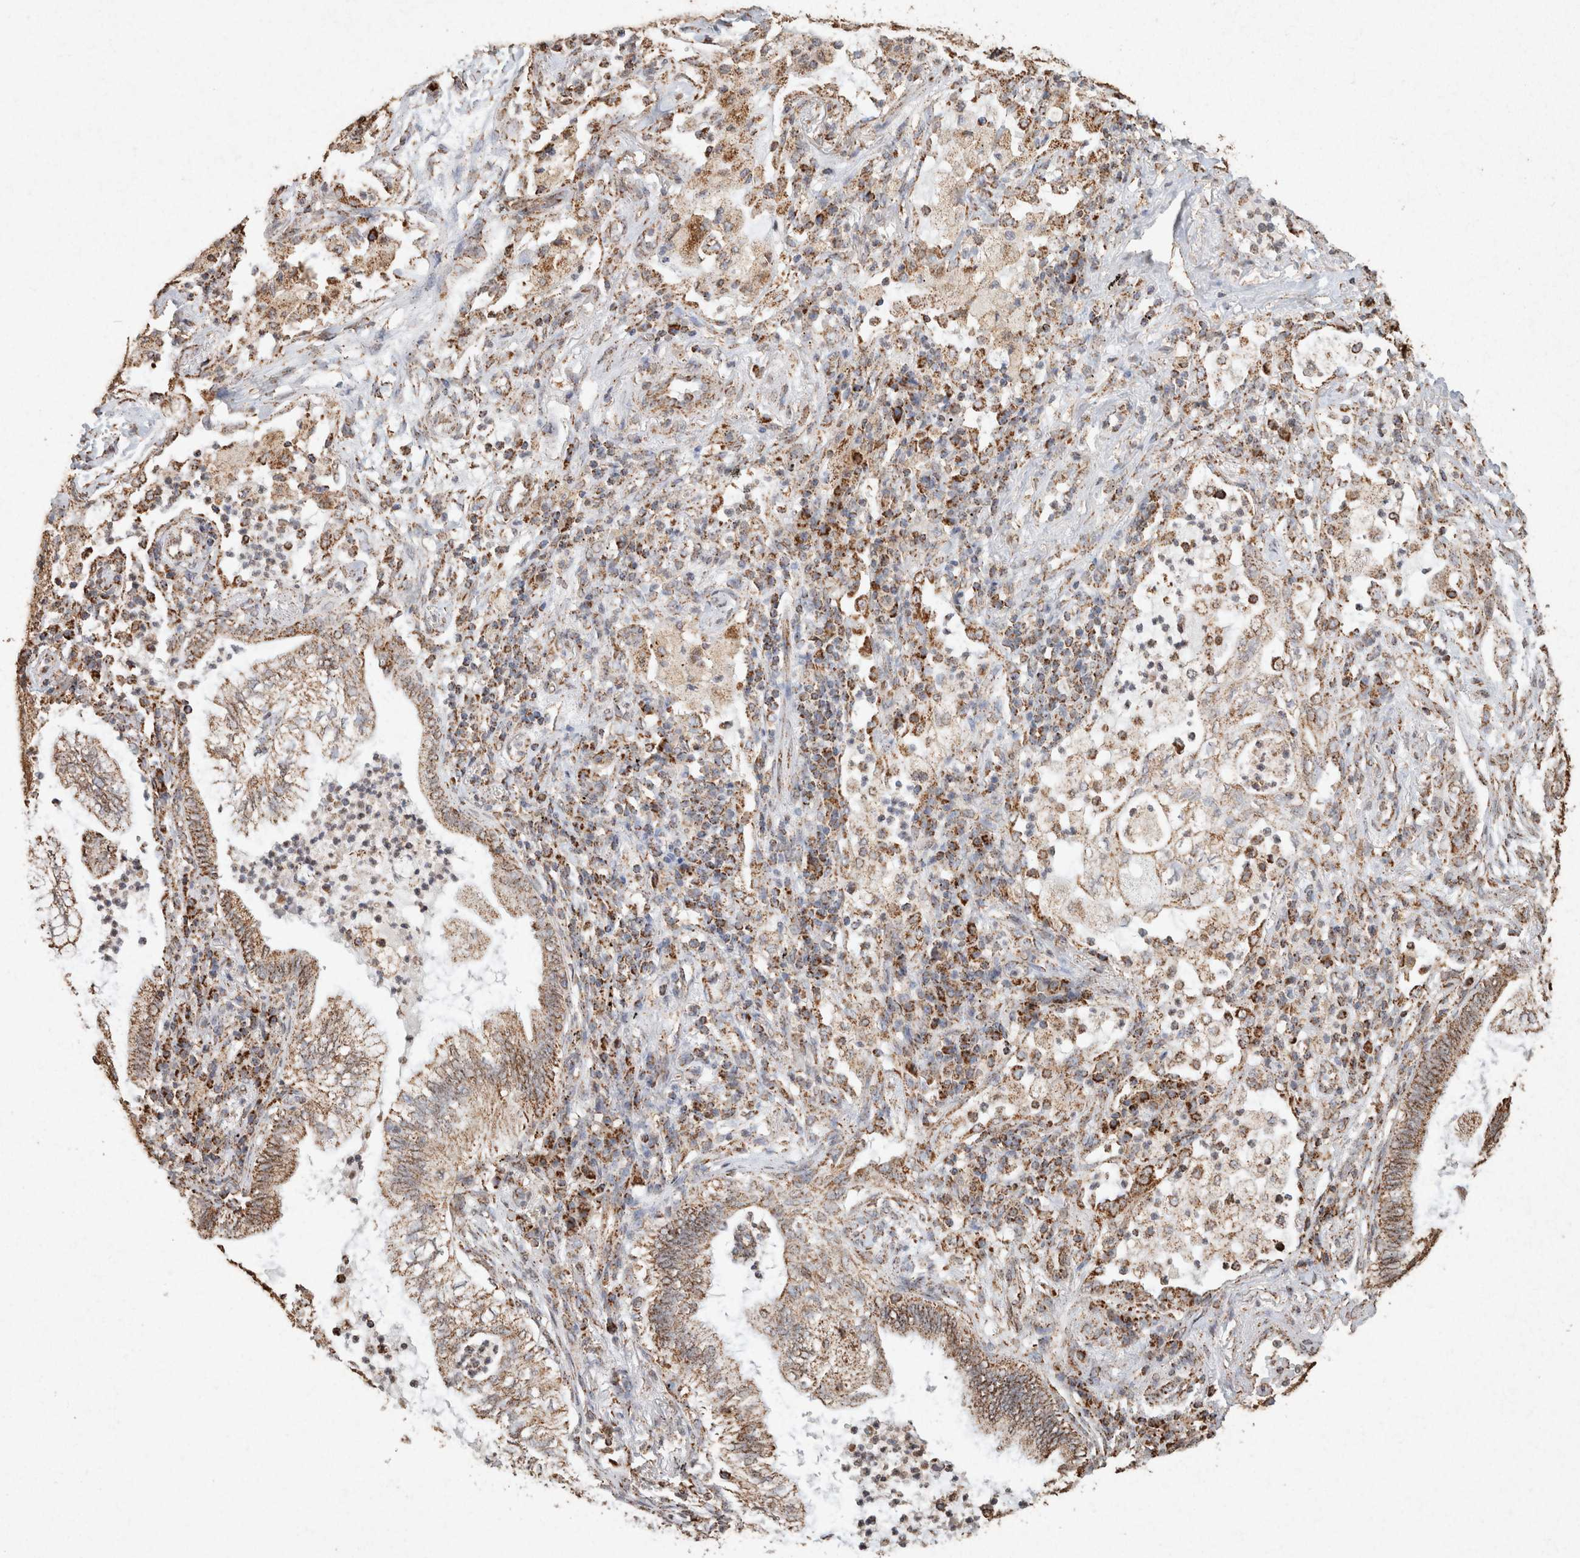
{"staining": {"intensity": "moderate", "quantity": ">75%", "location": "cytoplasmic/membranous"}, "tissue": "lung cancer", "cell_type": "Tumor cells", "image_type": "cancer", "snomed": [{"axis": "morphology", "description": "Normal tissue, NOS"}, {"axis": "morphology", "description": "Adenocarcinoma, NOS"}, {"axis": "topography", "description": "Bronchus"}, {"axis": "topography", "description": "Lung"}], "caption": "A high-resolution photomicrograph shows immunohistochemistry (IHC) staining of adenocarcinoma (lung), which demonstrates moderate cytoplasmic/membranous expression in about >75% of tumor cells.", "gene": "SDC2", "patient": {"sex": "female", "age": 70}}